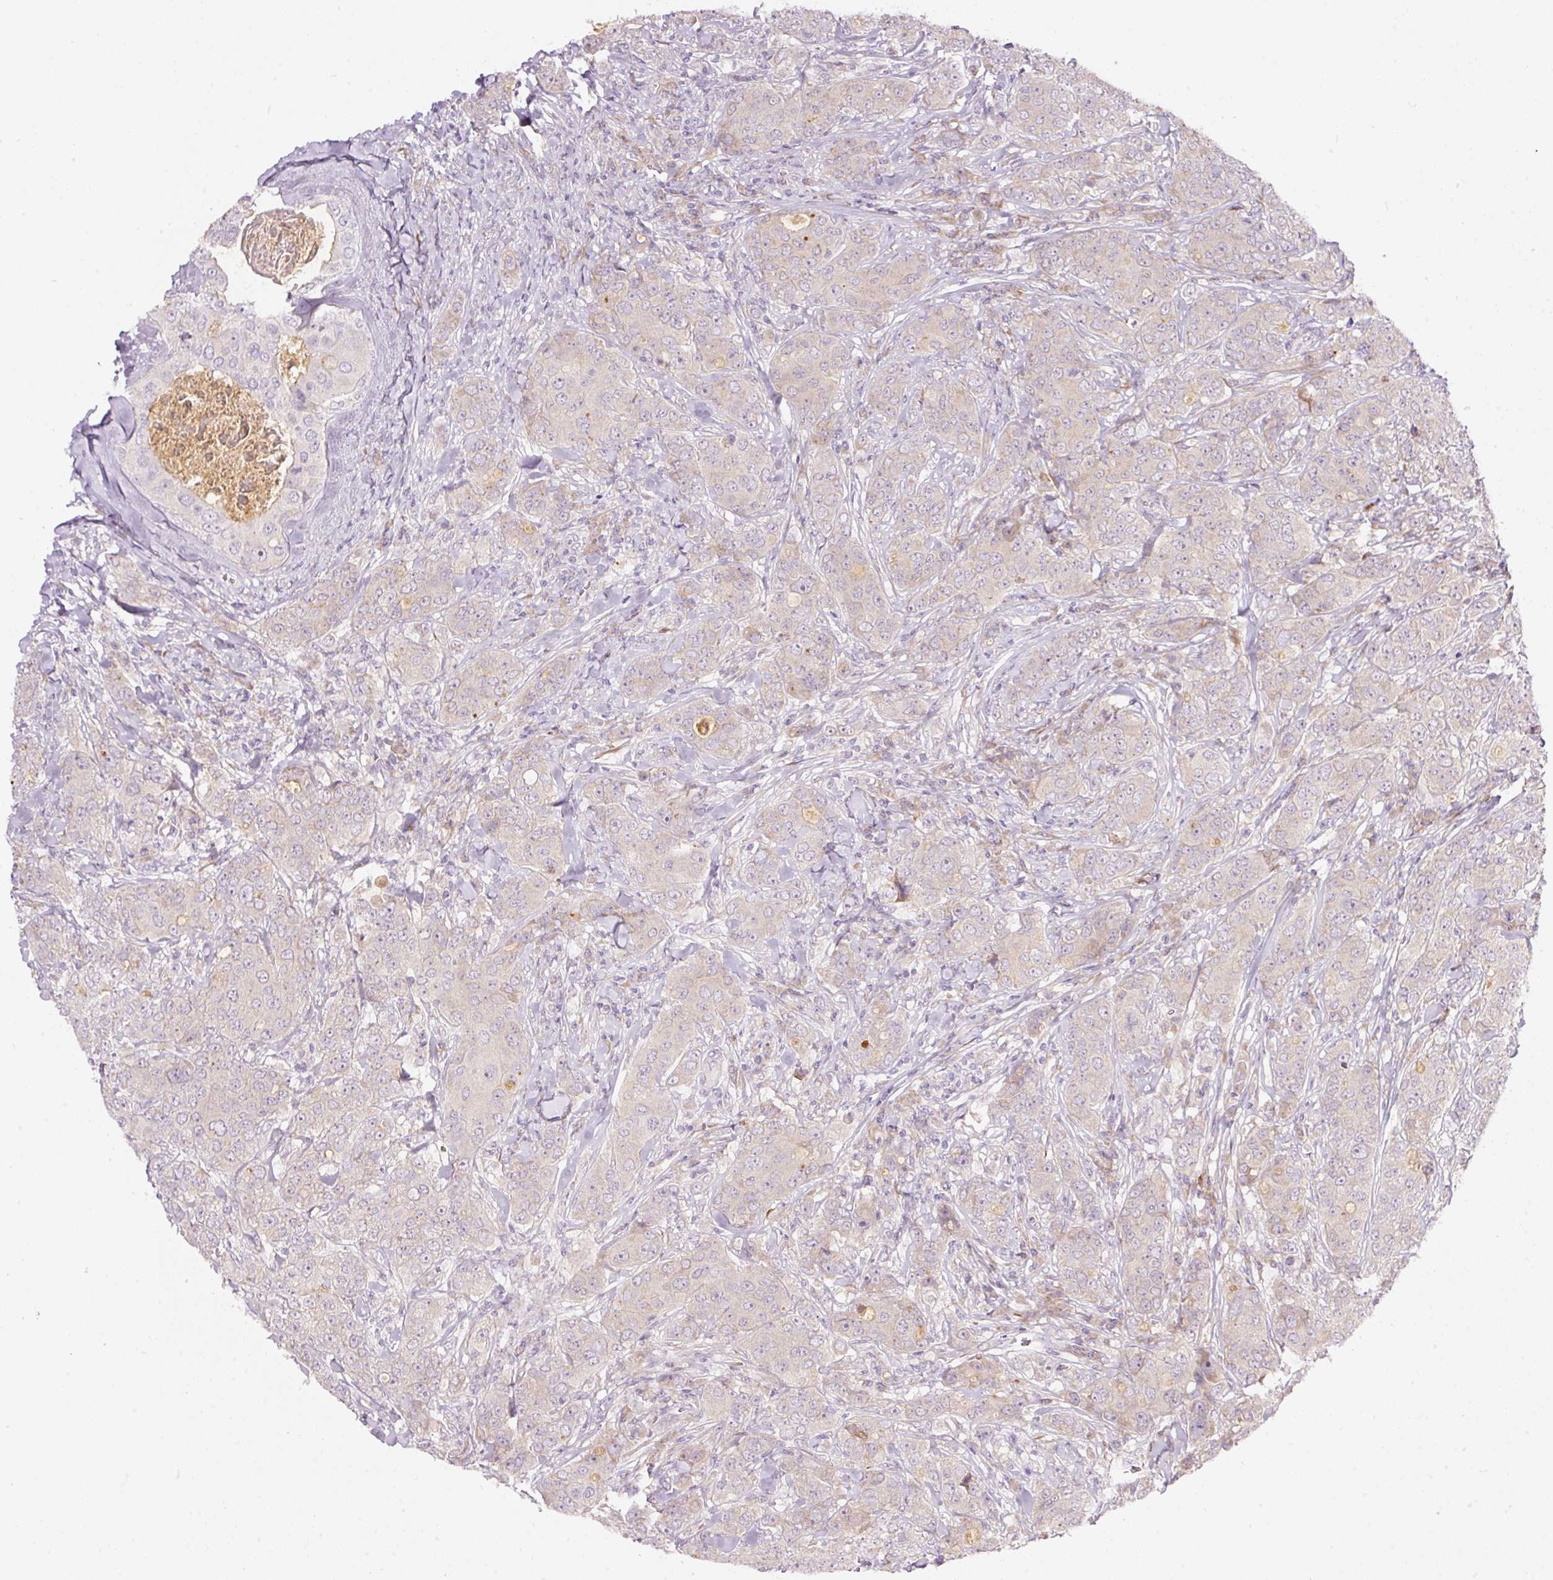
{"staining": {"intensity": "negative", "quantity": "none", "location": "none"}, "tissue": "breast cancer", "cell_type": "Tumor cells", "image_type": "cancer", "snomed": [{"axis": "morphology", "description": "Duct carcinoma"}, {"axis": "topography", "description": "Breast"}], "caption": "Histopathology image shows no protein expression in tumor cells of breast cancer tissue. (DAB (3,3'-diaminobenzidine) immunohistochemistry (IHC) with hematoxylin counter stain).", "gene": "RSPO2", "patient": {"sex": "female", "age": 43}}